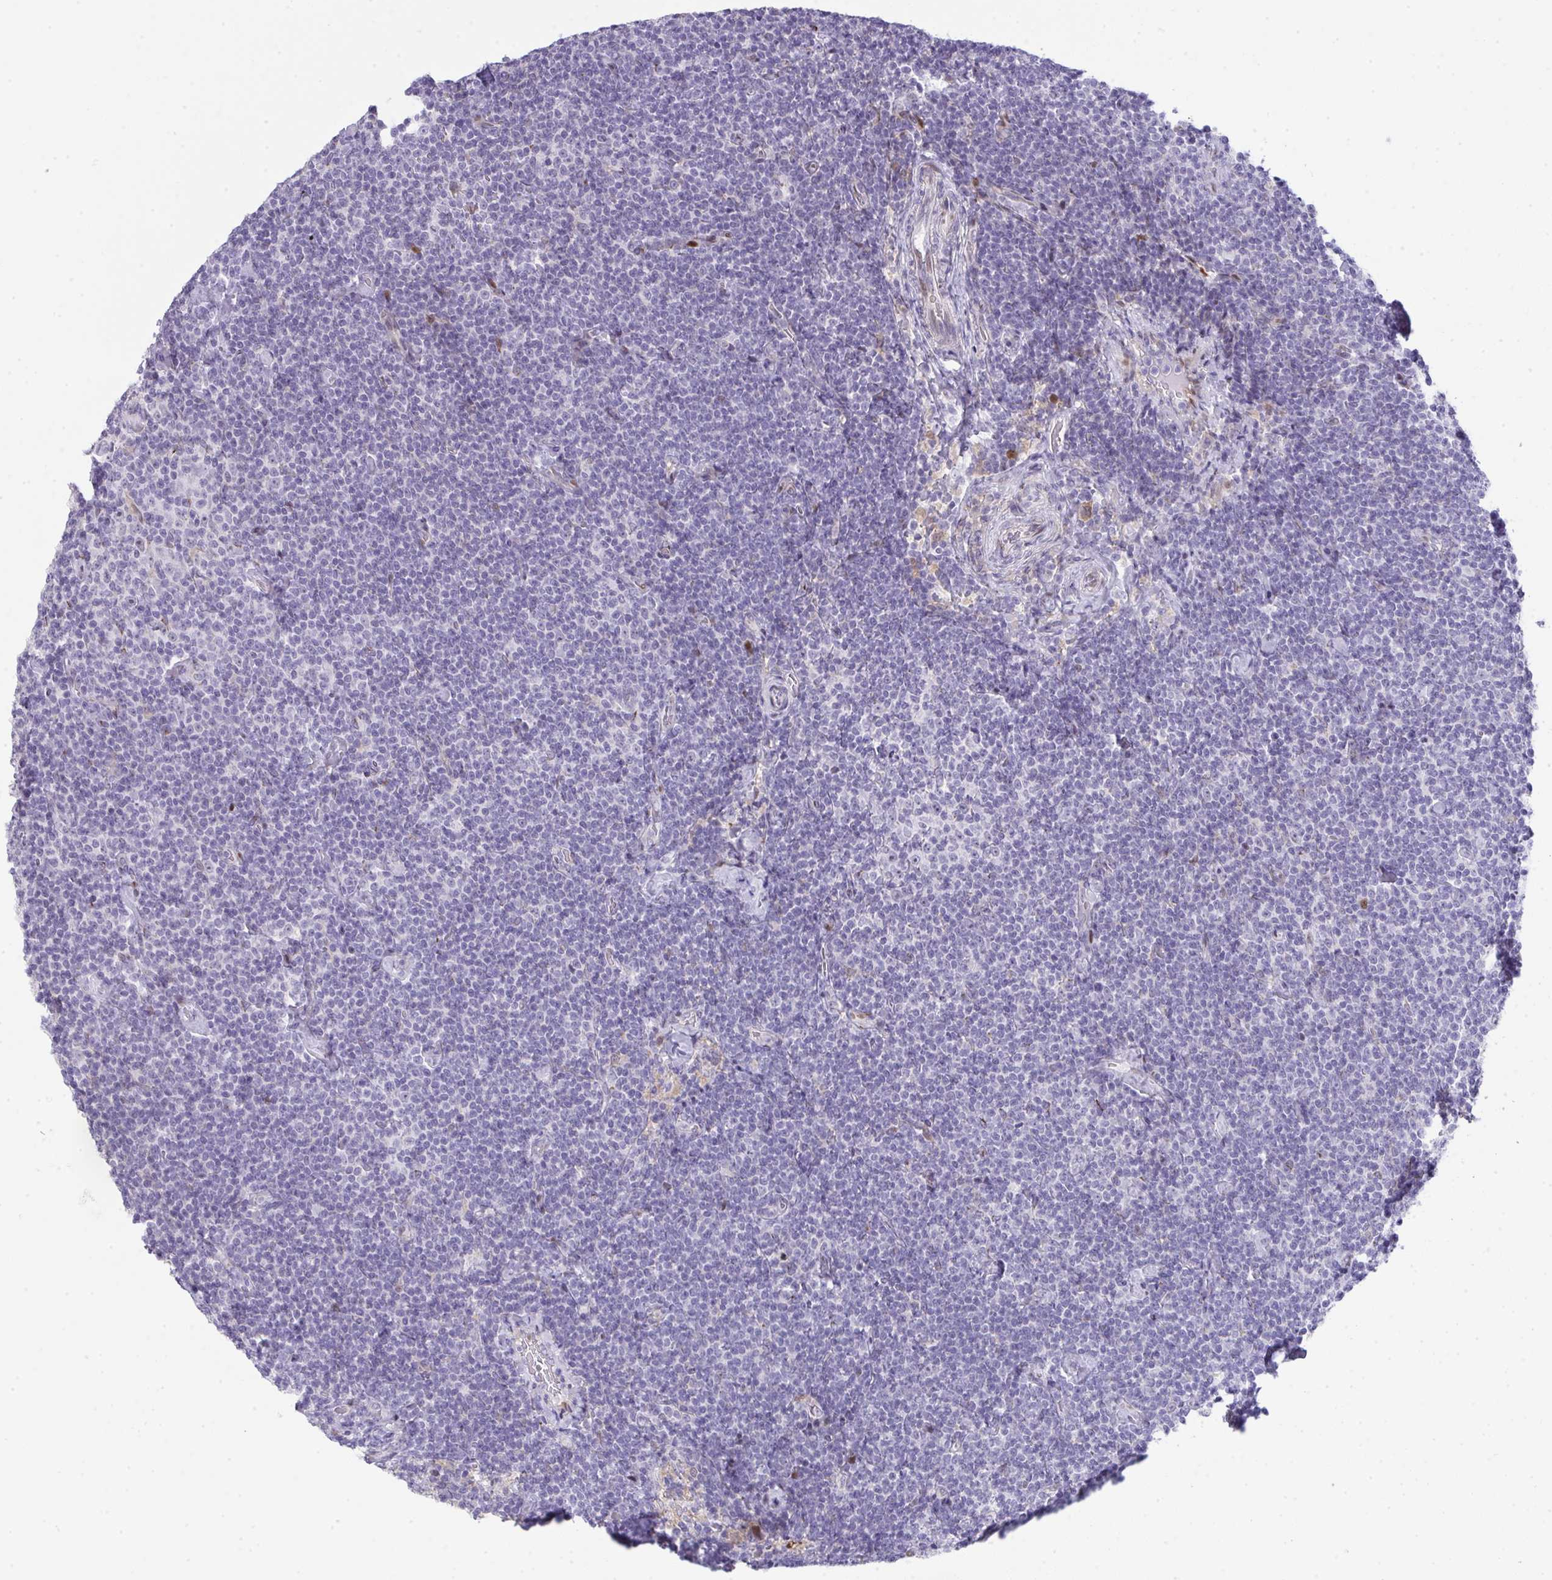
{"staining": {"intensity": "negative", "quantity": "none", "location": "none"}, "tissue": "lymphoma", "cell_type": "Tumor cells", "image_type": "cancer", "snomed": [{"axis": "morphology", "description": "Malignant lymphoma, non-Hodgkin's type, Low grade"}, {"axis": "topography", "description": "Lymph node"}], "caption": "IHC image of lymphoma stained for a protein (brown), which demonstrates no staining in tumor cells.", "gene": "GALNT16", "patient": {"sex": "male", "age": 81}}